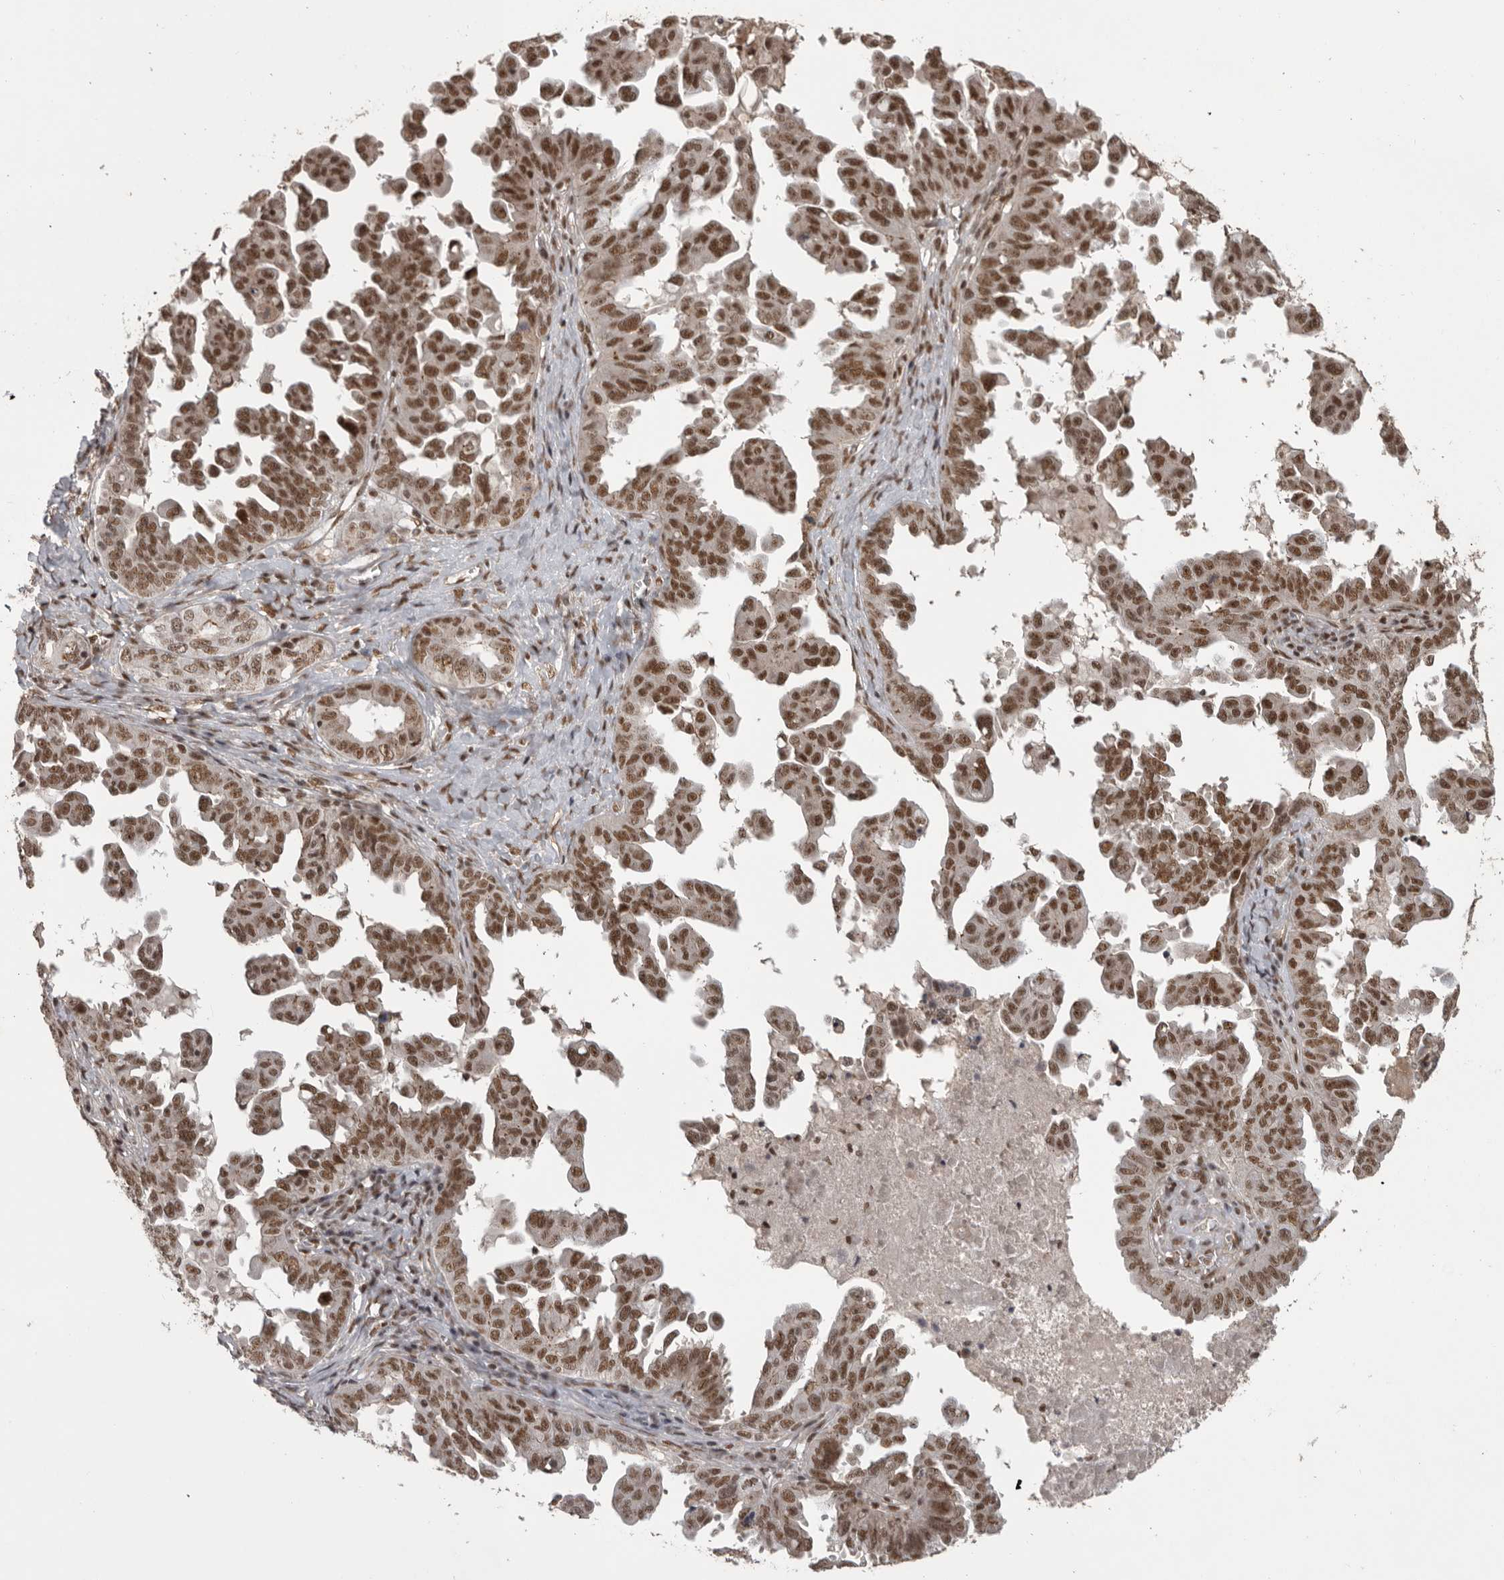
{"staining": {"intensity": "strong", "quantity": ">75%", "location": "nuclear"}, "tissue": "ovarian cancer", "cell_type": "Tumor cells", "image_type": "cancer", "snomed": [{"axis": "morphology", "description": "Carcinoma, endometroid"}, {"axis": "topography", "description": "Ovary"}], "caption": "Endometroid carcinoma (ovarian) stained for a protein (brown) displays strong nuclear positive expression in about >75% of tumor cells.", "gene": "CBLL1", "patient": {"sex": "female", "age": 62}}